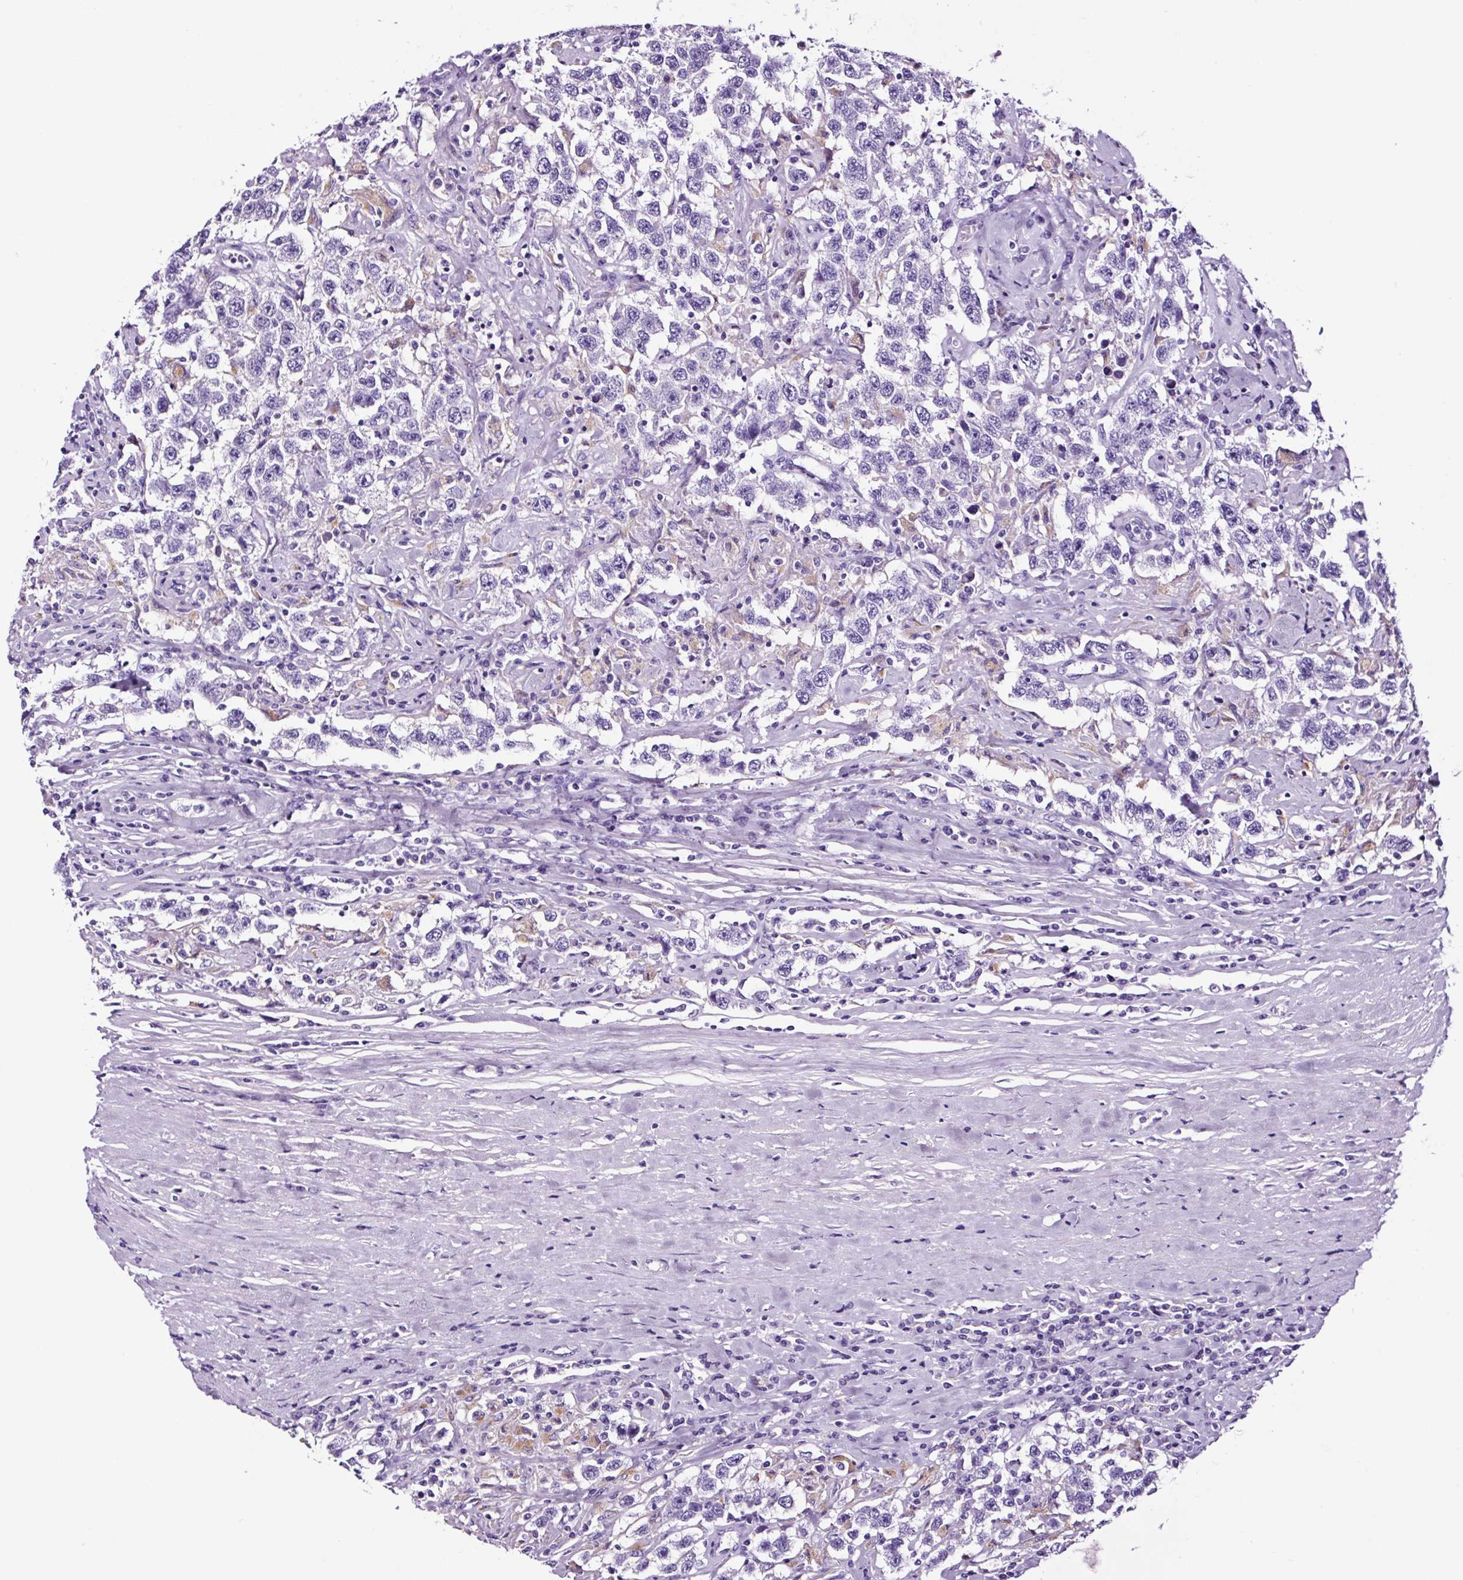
{"staining": {"intensity": "negative", "quantity": "none", "location": "none"}, "tissue": "testis cancer", "cell_type": "Tumor cells", "image_type": "cancer", "snomed": [{"axis": "morphology", "description": "Seminoma, NOS"}, {"axis": "topography", "description": "Testis"}], "caption": "The histopathology image demonstrates no significant positivity in tumor cells of testis cancer (seminoma).", "gene": "FBXL7", "patient": {"sex": "male", "age": 41}}